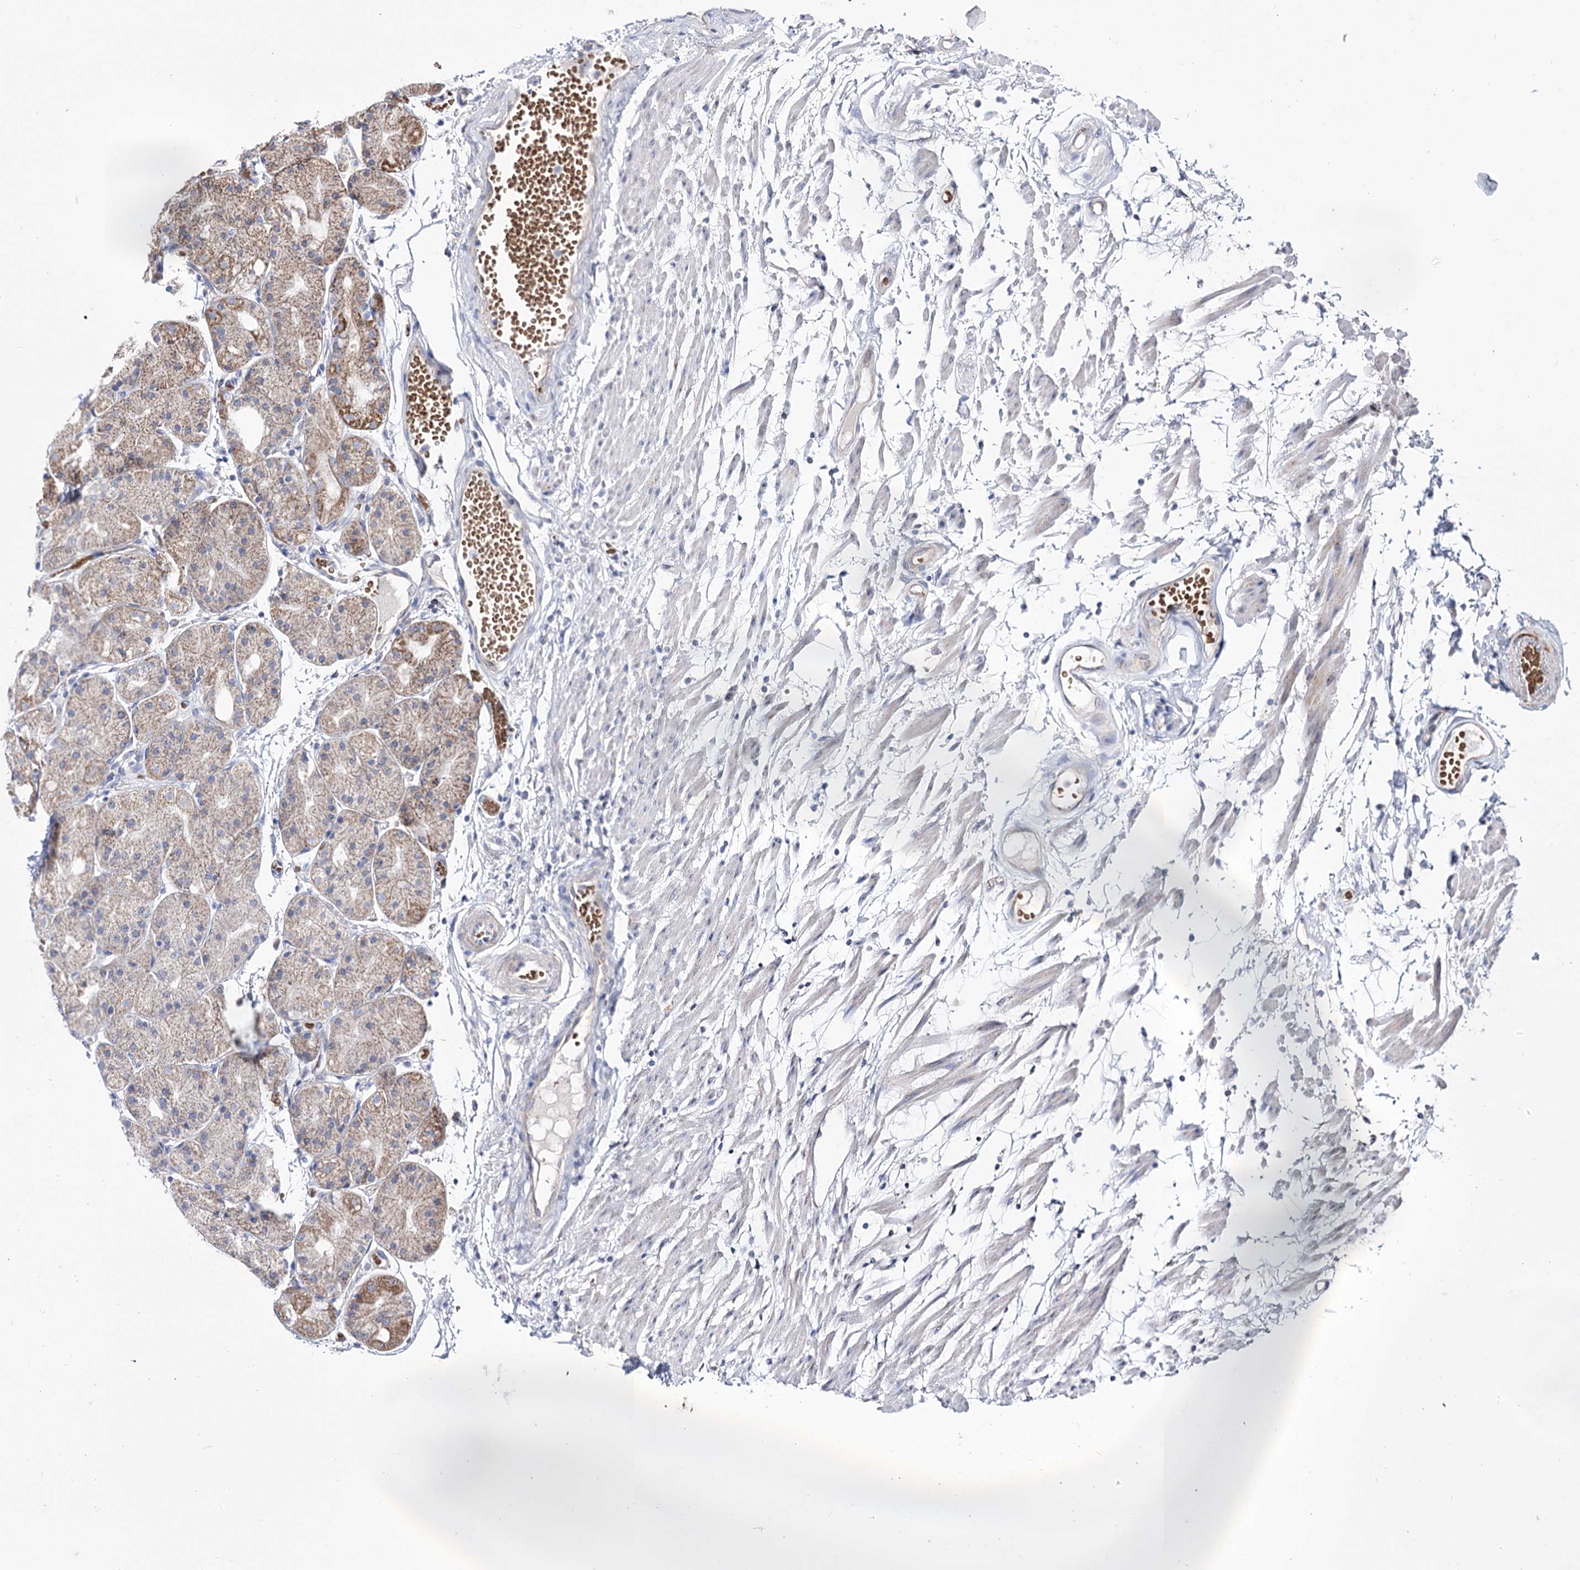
{"staining": {"intensity": "strong", "quantity": "<25%", "location": "cytoplasmic/membranous"}, "tissue": "stomach", "cell_type": "Glandular cells", "image_type": "normal", "snomed": [{"axis": "morphology", "description": "Normal tissue, NOS"}, {"axis": "topography", "description": "Stomach, upper"}], "caption": "Protein staining reveals strong cytoplasmic/membranous expression in about <25% of glandular cells in normal stomach. Using DAB (brown) and hematoxylin (blue) stains, captured at high magnification using brightfield microscopy.", "gene": "OSBPL5", "patient": {"sex": "male", "age": 72}}